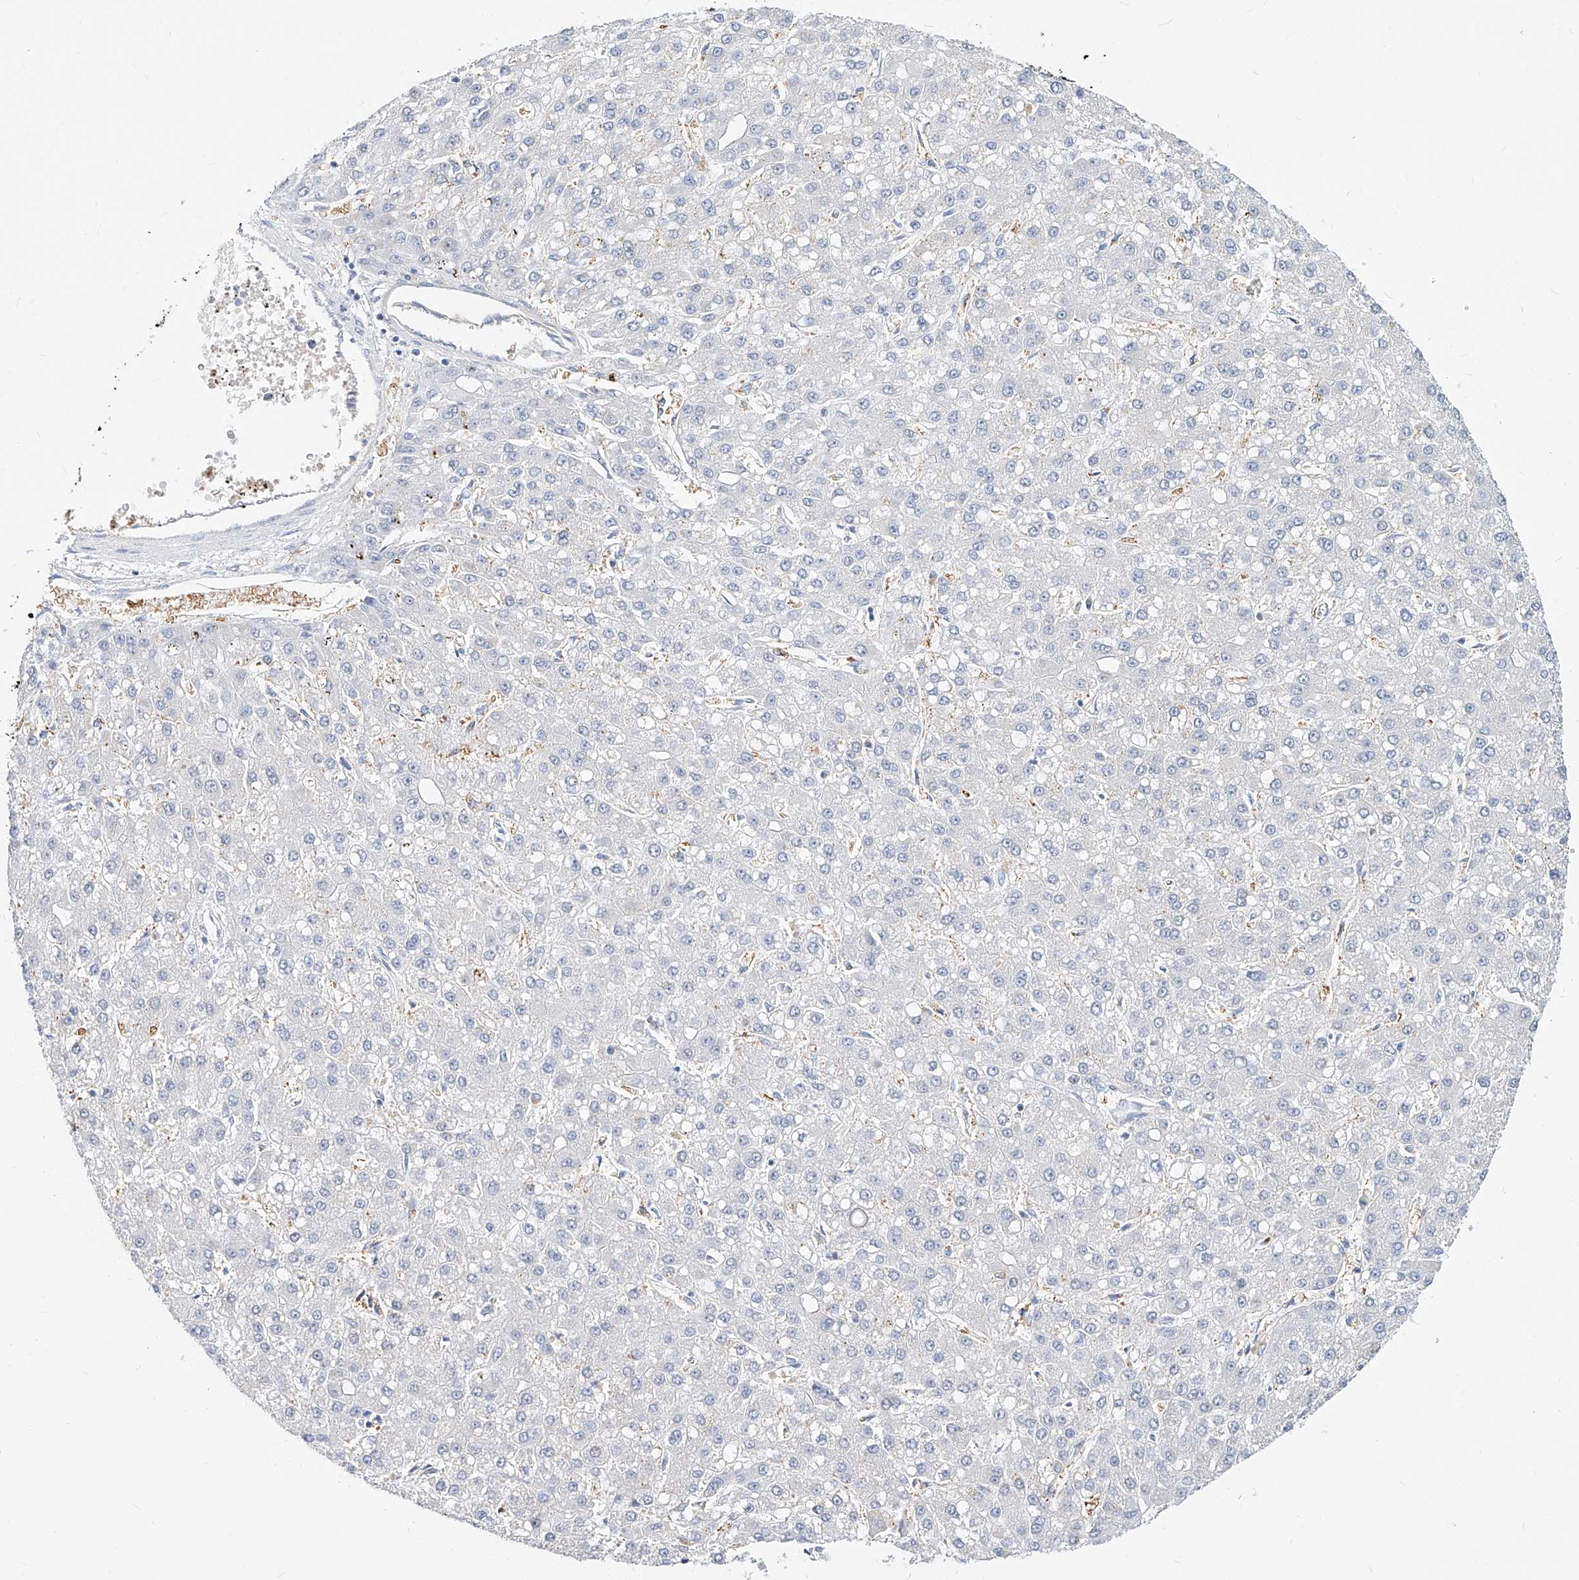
{"staining": {"intensity": "negative", "quantity": "none", "location": "none"}, "tissue": "liver cancer", "cell_type": "Tumor cells", "image_type": "cancer", "snomed": [{"axis": "morphology", "description": "Carcinoma, Hepatocellular, NOS"}, {"axis": "topography", "description": "Liver"}], "caption": "Image shows no protein staining in tumor cells of liver cancer tissue. The staining was performed using DAB to visualize the protein expression in brown, while the nuclei were stained in blue with hematoxylin (Magnification: 20x).", "gene": "ZZEF1", "patient": {"sex": "male", "age": 67}}